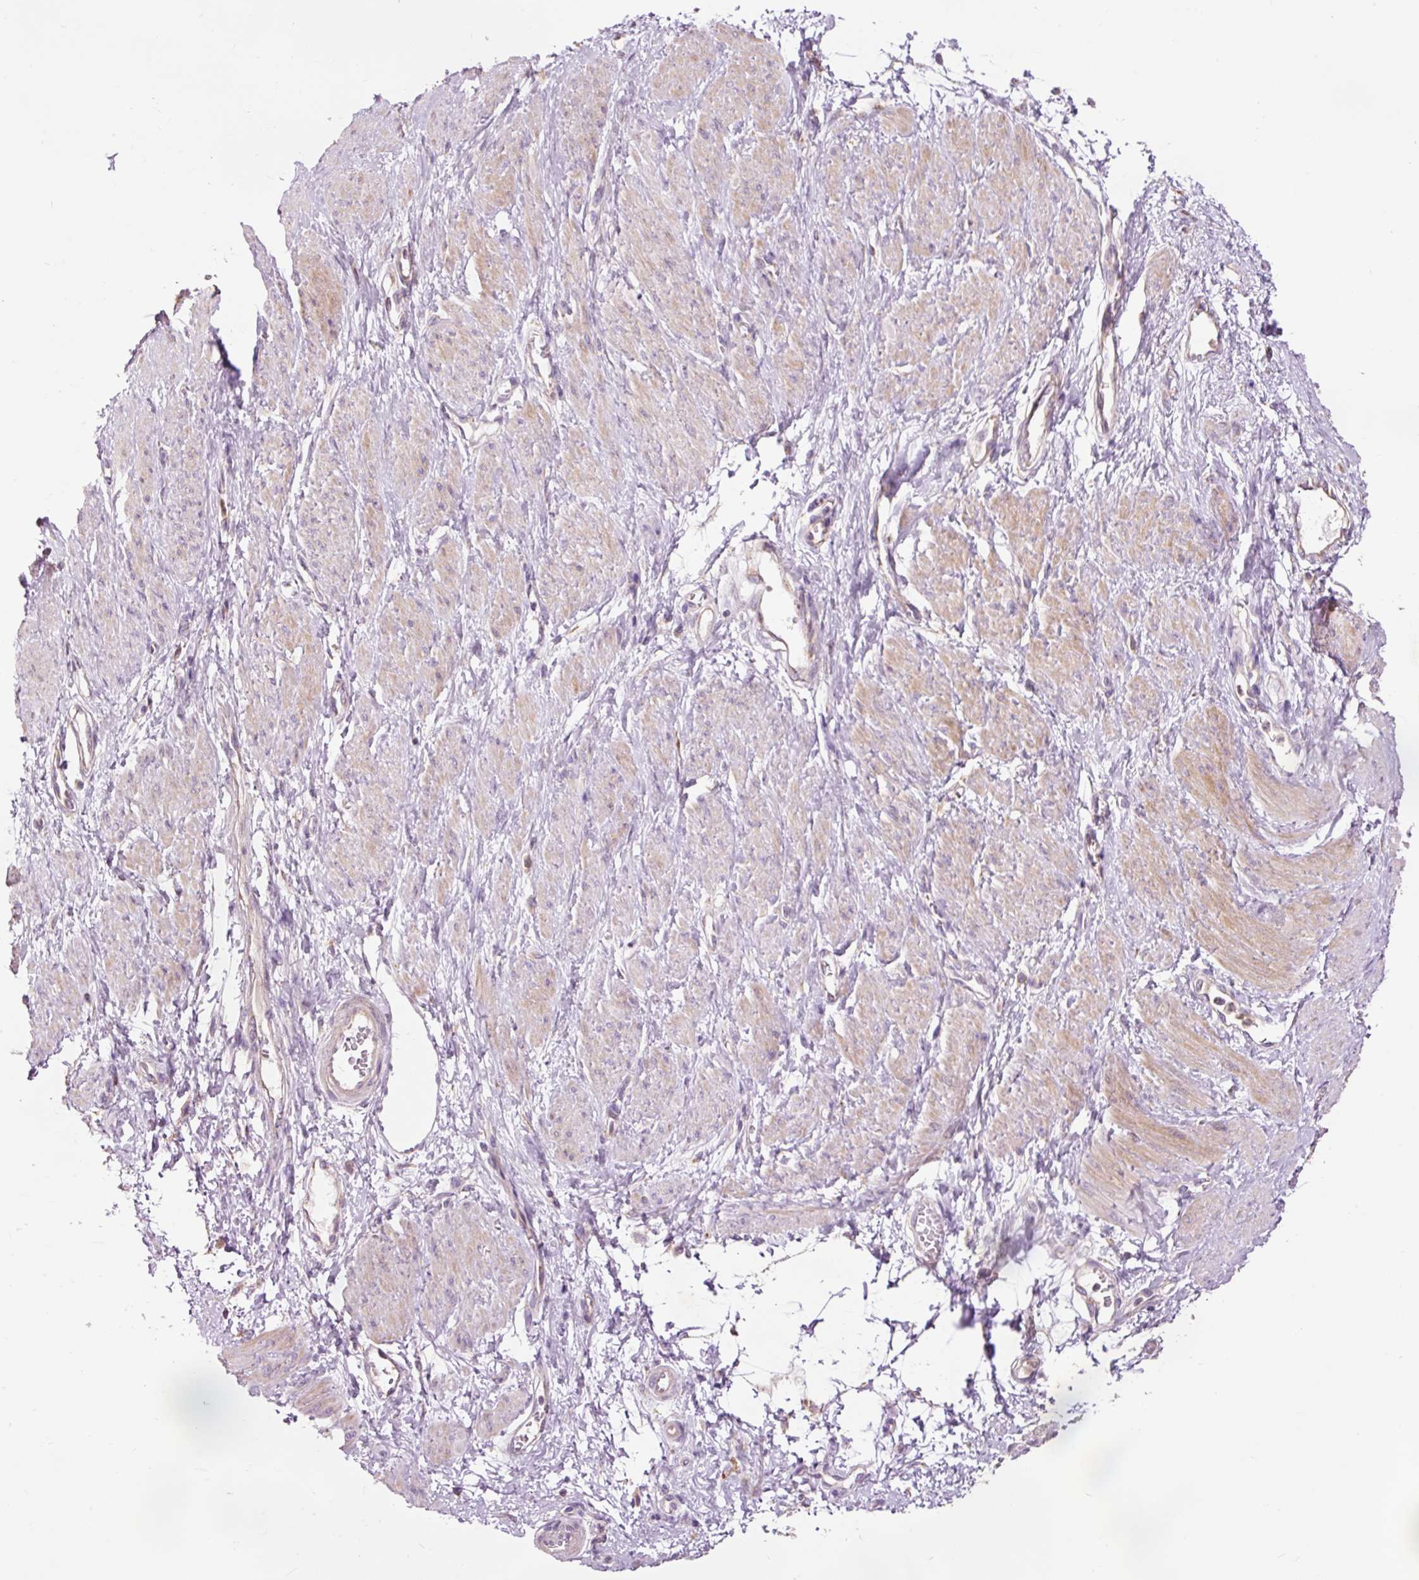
{"staining": {"intensity": "weak", "quantity": "25%-75%", "location": "cytoplasmic/membranous"}, "tissue": "smooth muscle", "cell_type": "Smooth muscle cells", "image_type": "normal", "snomed": [{"axis": "morphology", "description": "Normal tissue, NOS"}, {"axis": "topography", "description": "Smooth muscle"}, {"axis": "topography", "description": "Uterus"}], "caption": "Smooth muscle cells display low levels of weak cytoplasmic/membranous staining in approximately 25%-75% of cells in benign human smooth muscle.", "gene": "PRDX5", "patient": {"sex": "female", "age": 39}}